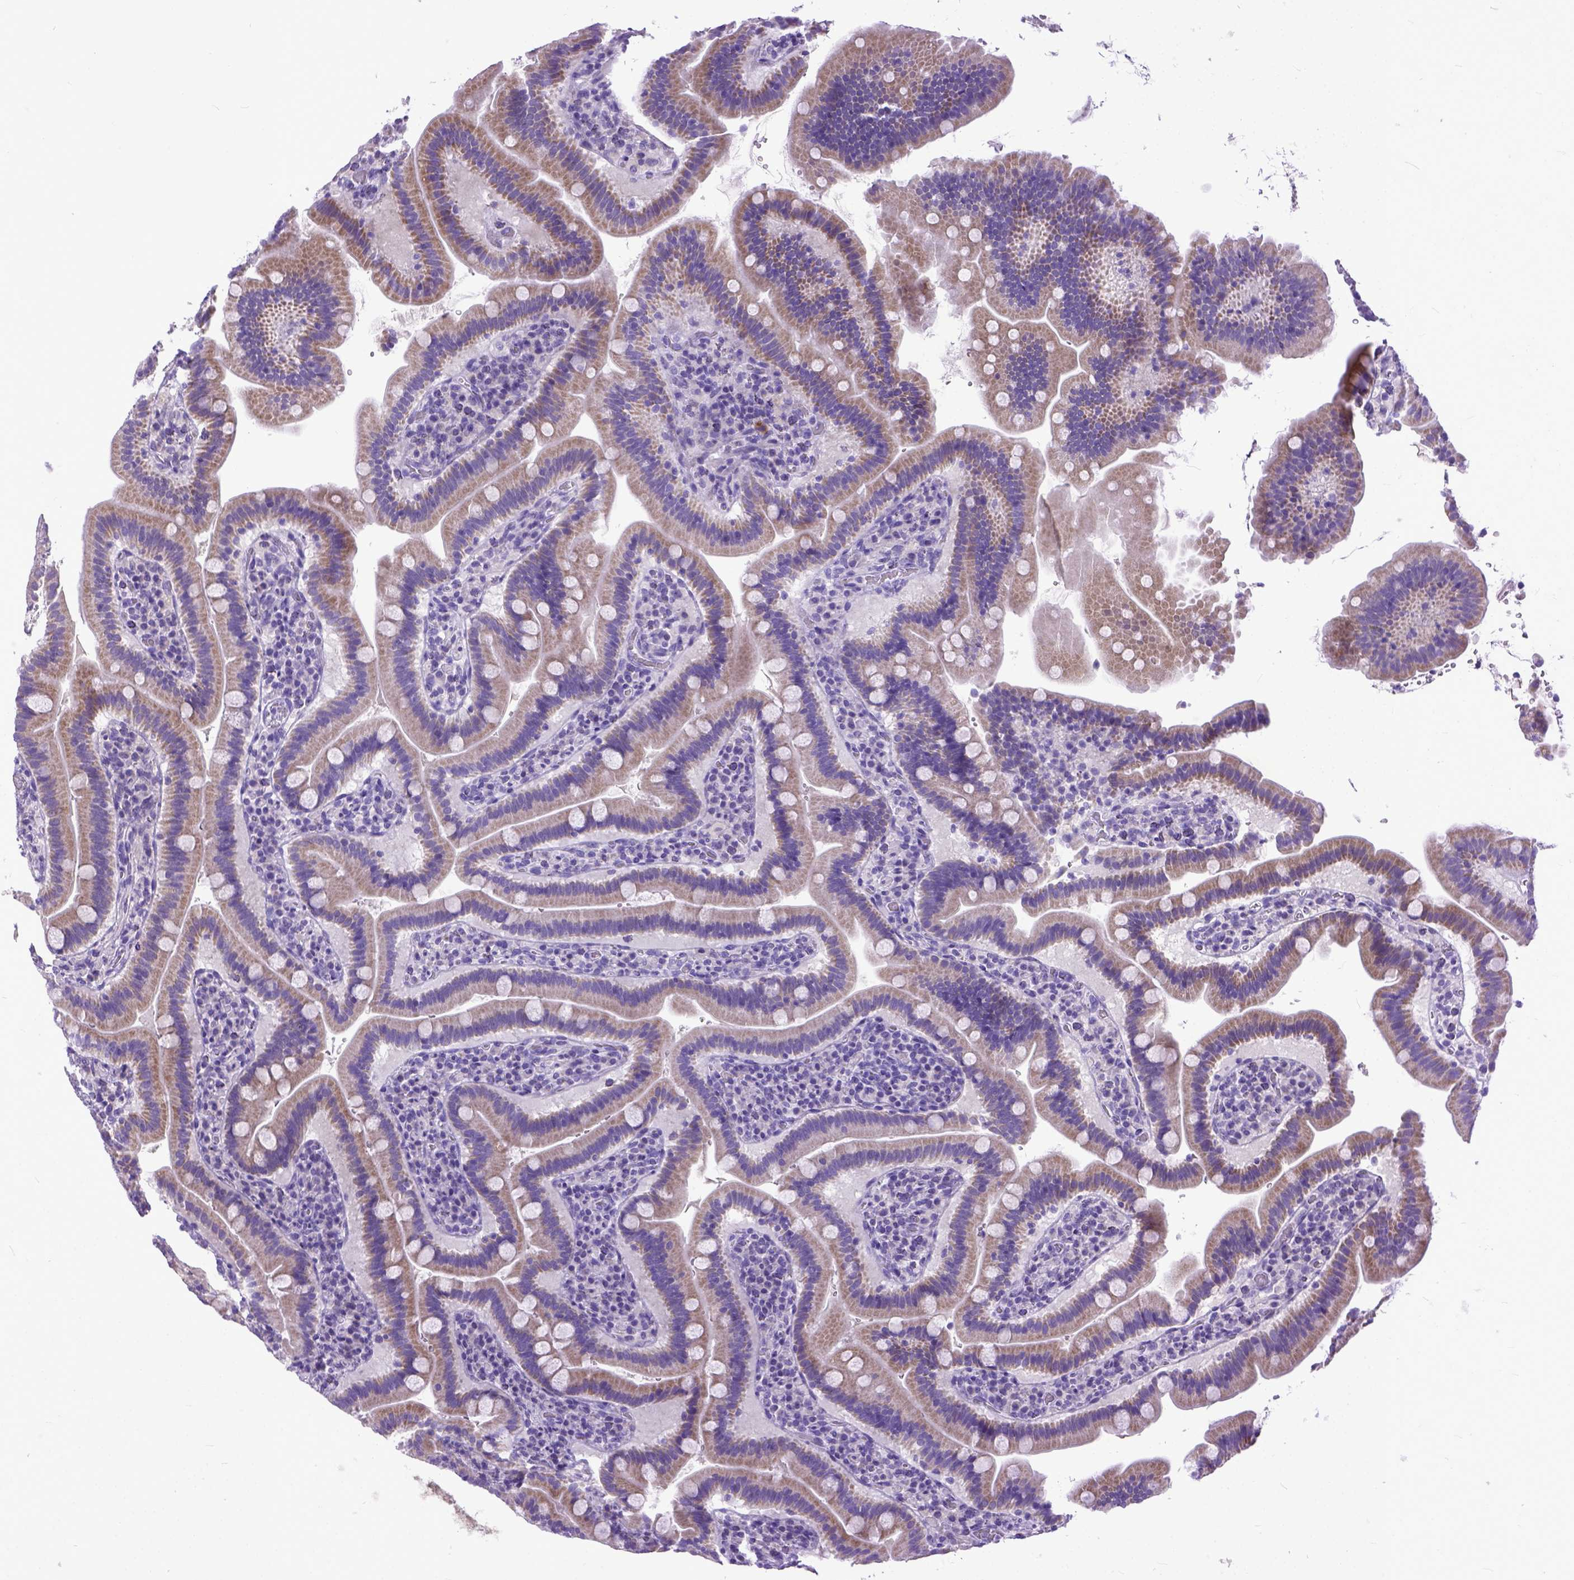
{"staining": {"intensity": "weak", "quantity": "25%-75%", "location": "cytoplasmic/membranous"}, "tissue": "small intestine", "cell_type": "Glandular cells", "image_type": "normal", "snomed": [{"axis": "morphology", "description": "Normal tissue, NOS"}, {"axis": "topography", "description": "Small intestine"}], "caption": "Protein staining by immunohistochemistry displays weak cytoplasmic/membranous expression in approximately 25%-75% of glandular cells in benign small intestine.", "gene": "PLK5", "patient": {"sex": "male", "age": 26}}